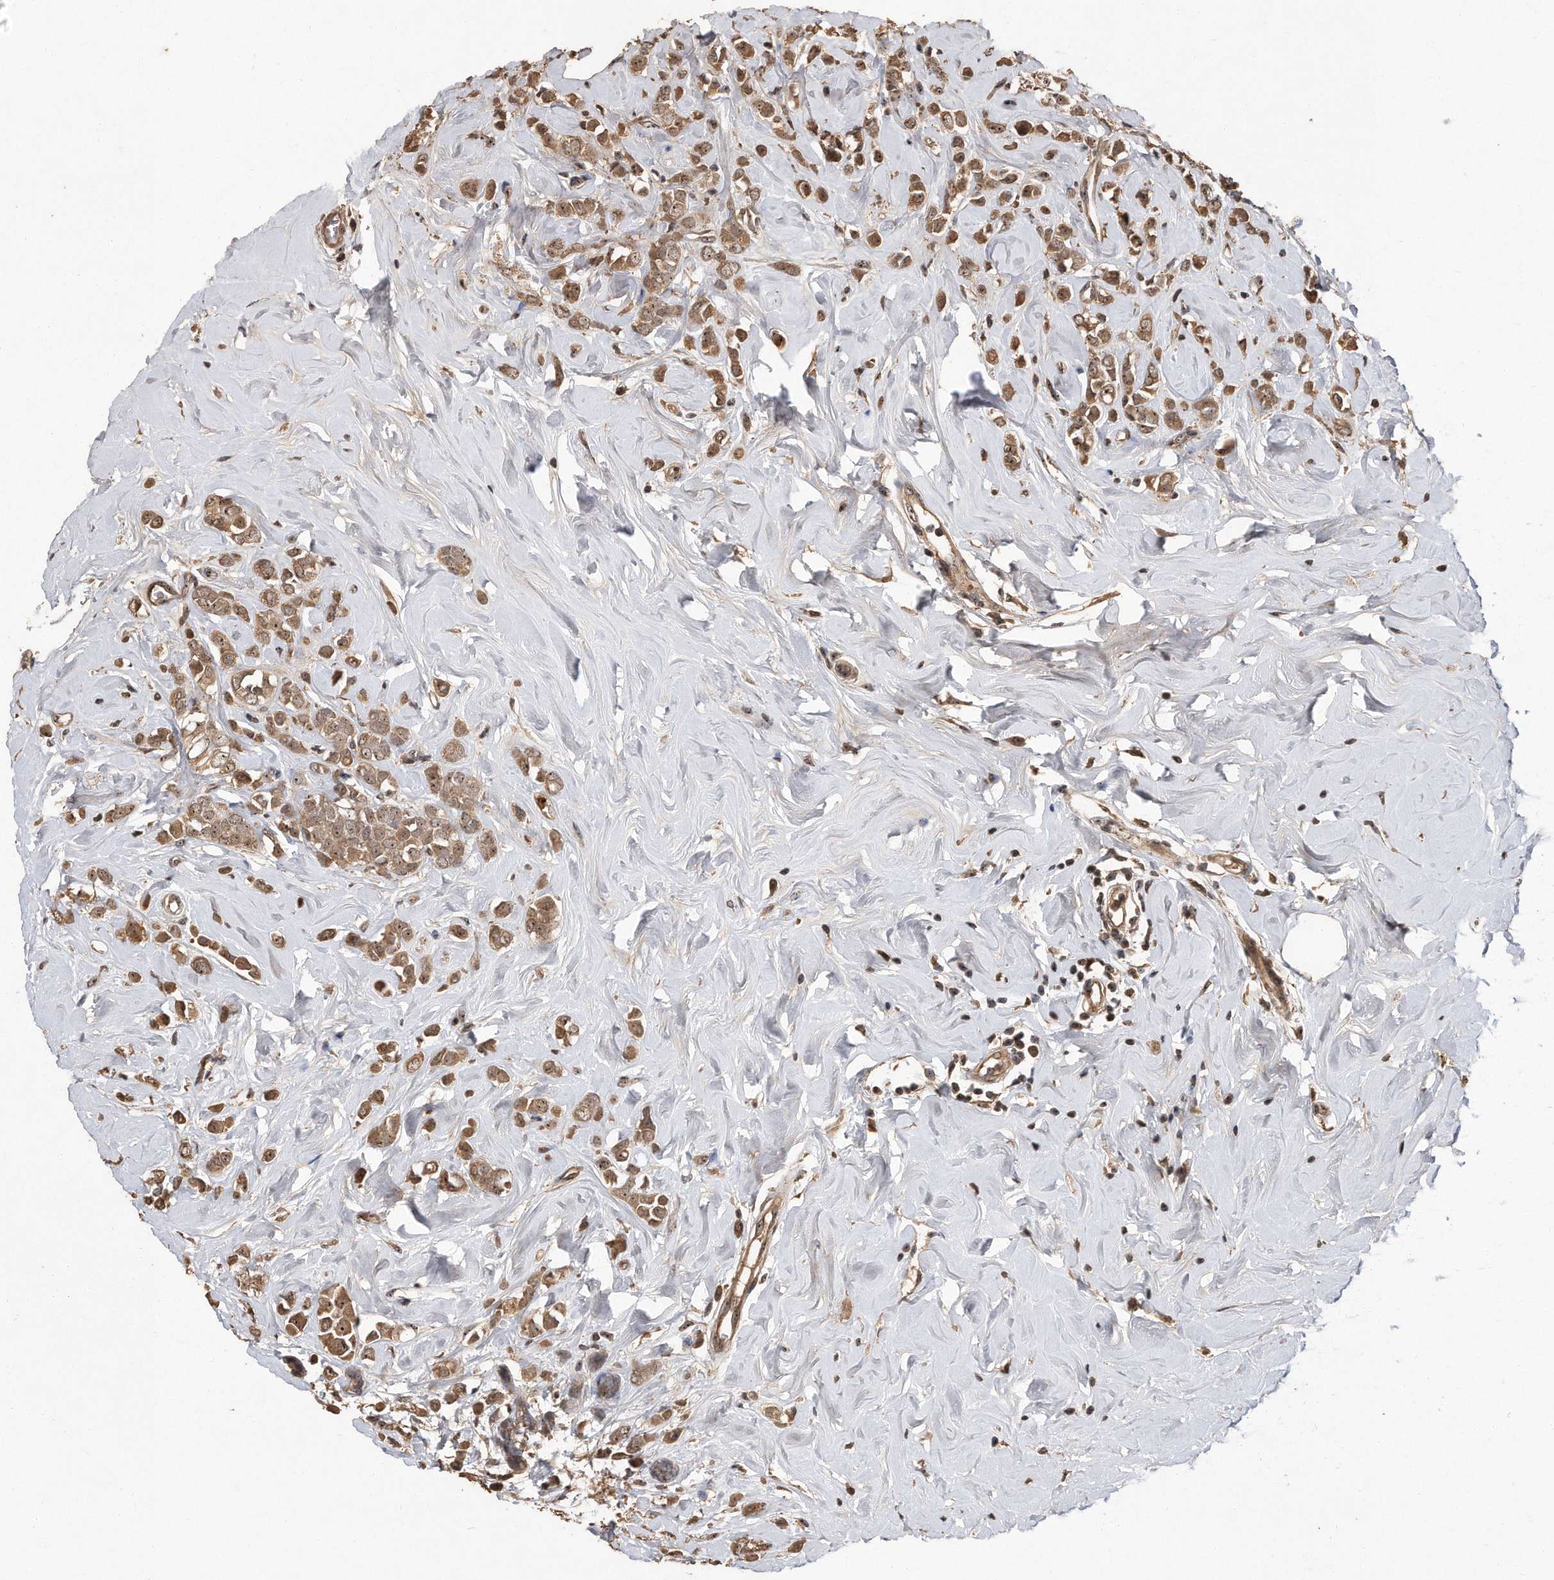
{"staining": {"intensity": "moderate", "quantity": ">75%", "location": "cytoplasmic/membranous,nuclear"}, "tissue": "breast cancer", "cell_type": "Tumor cells", "image_type": "cancer", "snomed": [{"axis": "morphology", "description": "Lobular carcinoma"}, {"axis": "topography", "description": "Breast"}], "caption": "Breast cancer stained with DAB IHC displays medium levels of moderate cytoplasmic/membranous and nuclear expression in approximately >75% of tumor cells. (DAB IHC with brightfield microscopy, high magnification).", "gene": "PELO", "patient": {"sex": "female", "age": 47}}